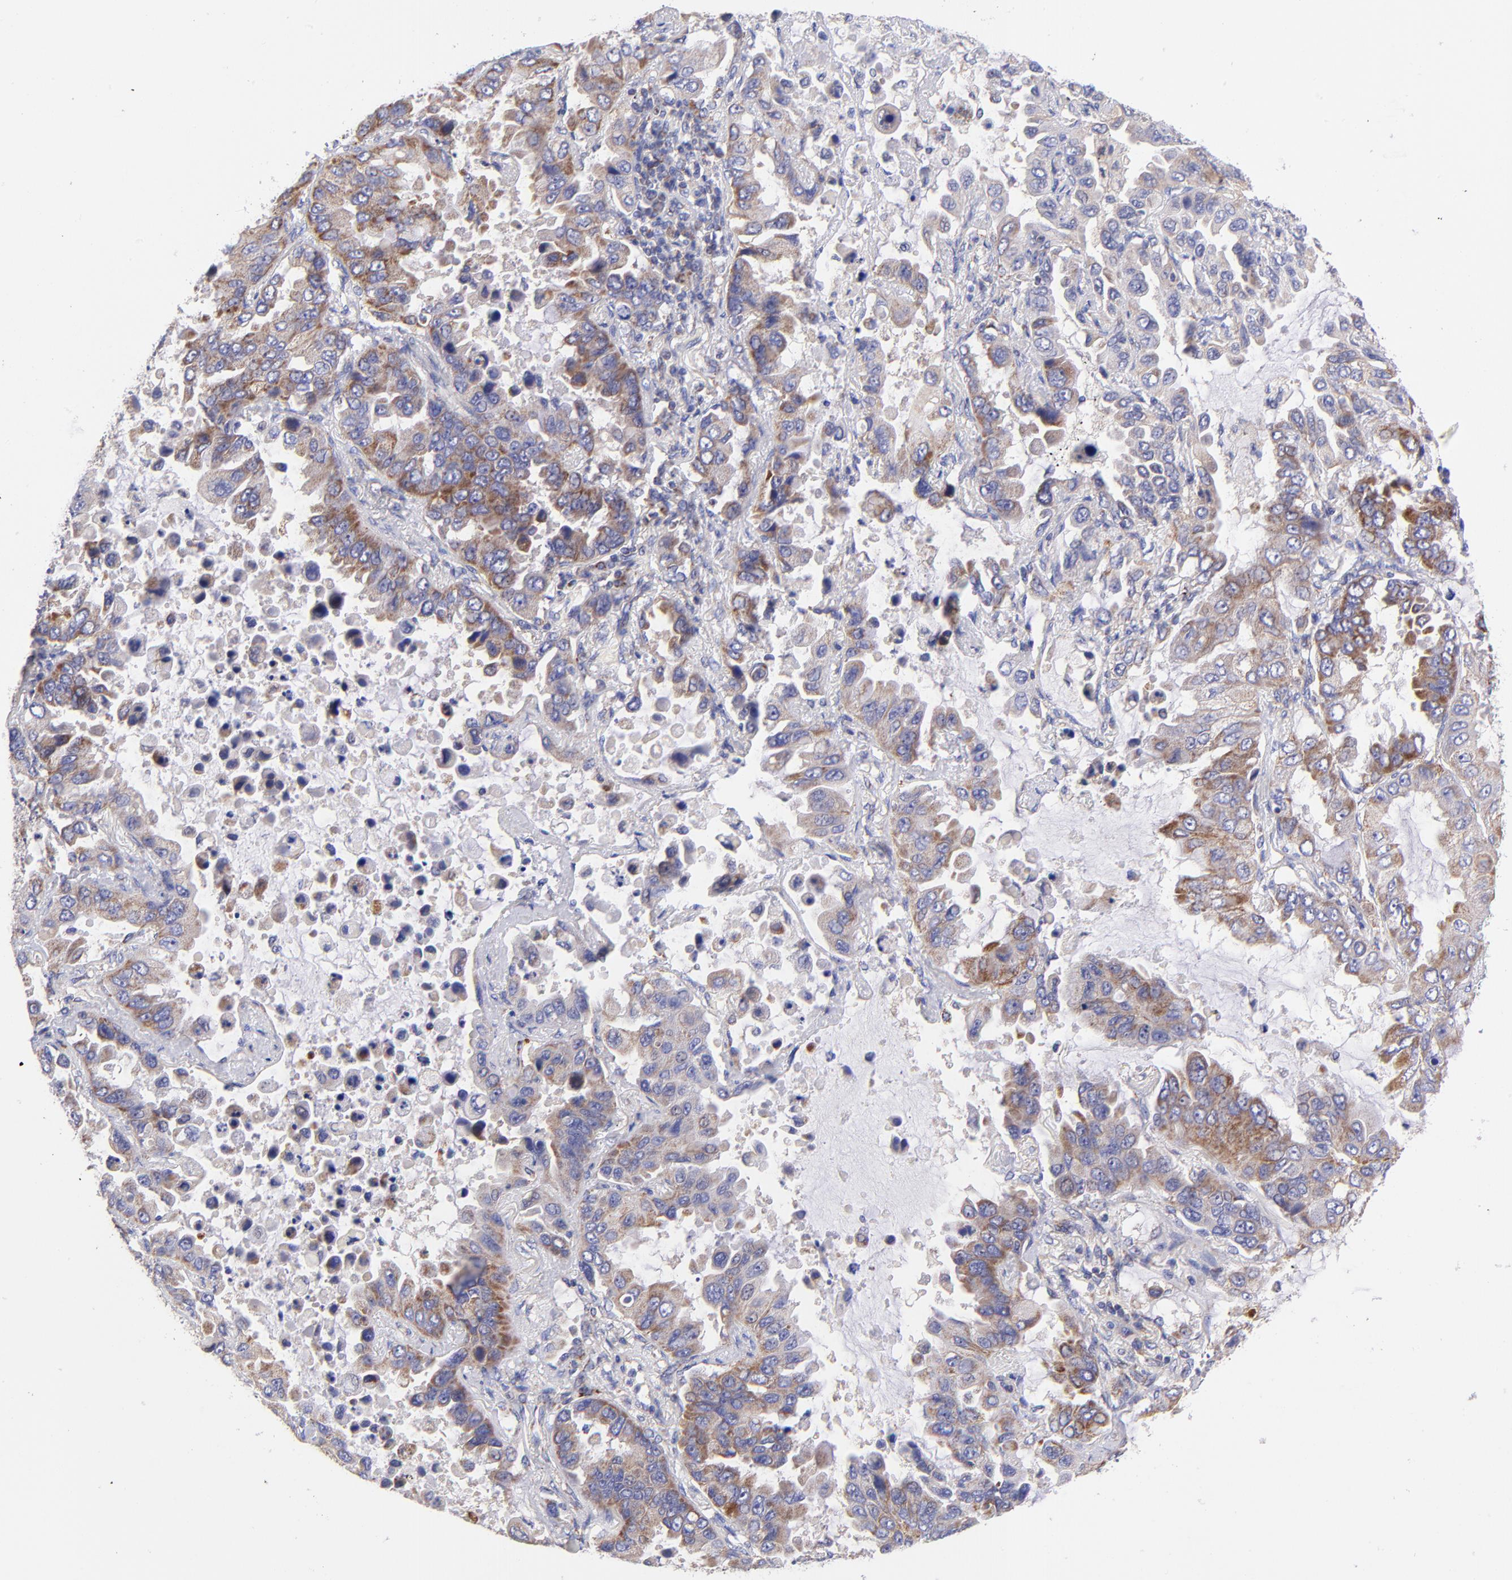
{"staining": {"intensity": "moderate", "quantity": "25%-75%", "location": "cytoplasmic/membranous"}, "tissue": "lung cancer", "cell_type": "Tumor cells", "image_type": "cancer", "snomed": [{"axis": "morphology", "description": "Adenocarcinoma, NOS"}, {"axis": "topography", "description": "Lung"}], "caption": "A high-resolution histopathology image shows immunohistochemistry (IHC) staining of lung cancer (adenocarcinoma), which displays moderate cytoplasmic/membranous expression in approximately 25%-75% of tumor cells.", "gene": "NDUFB7", "patient": {"sex": "male", "age": 64}}